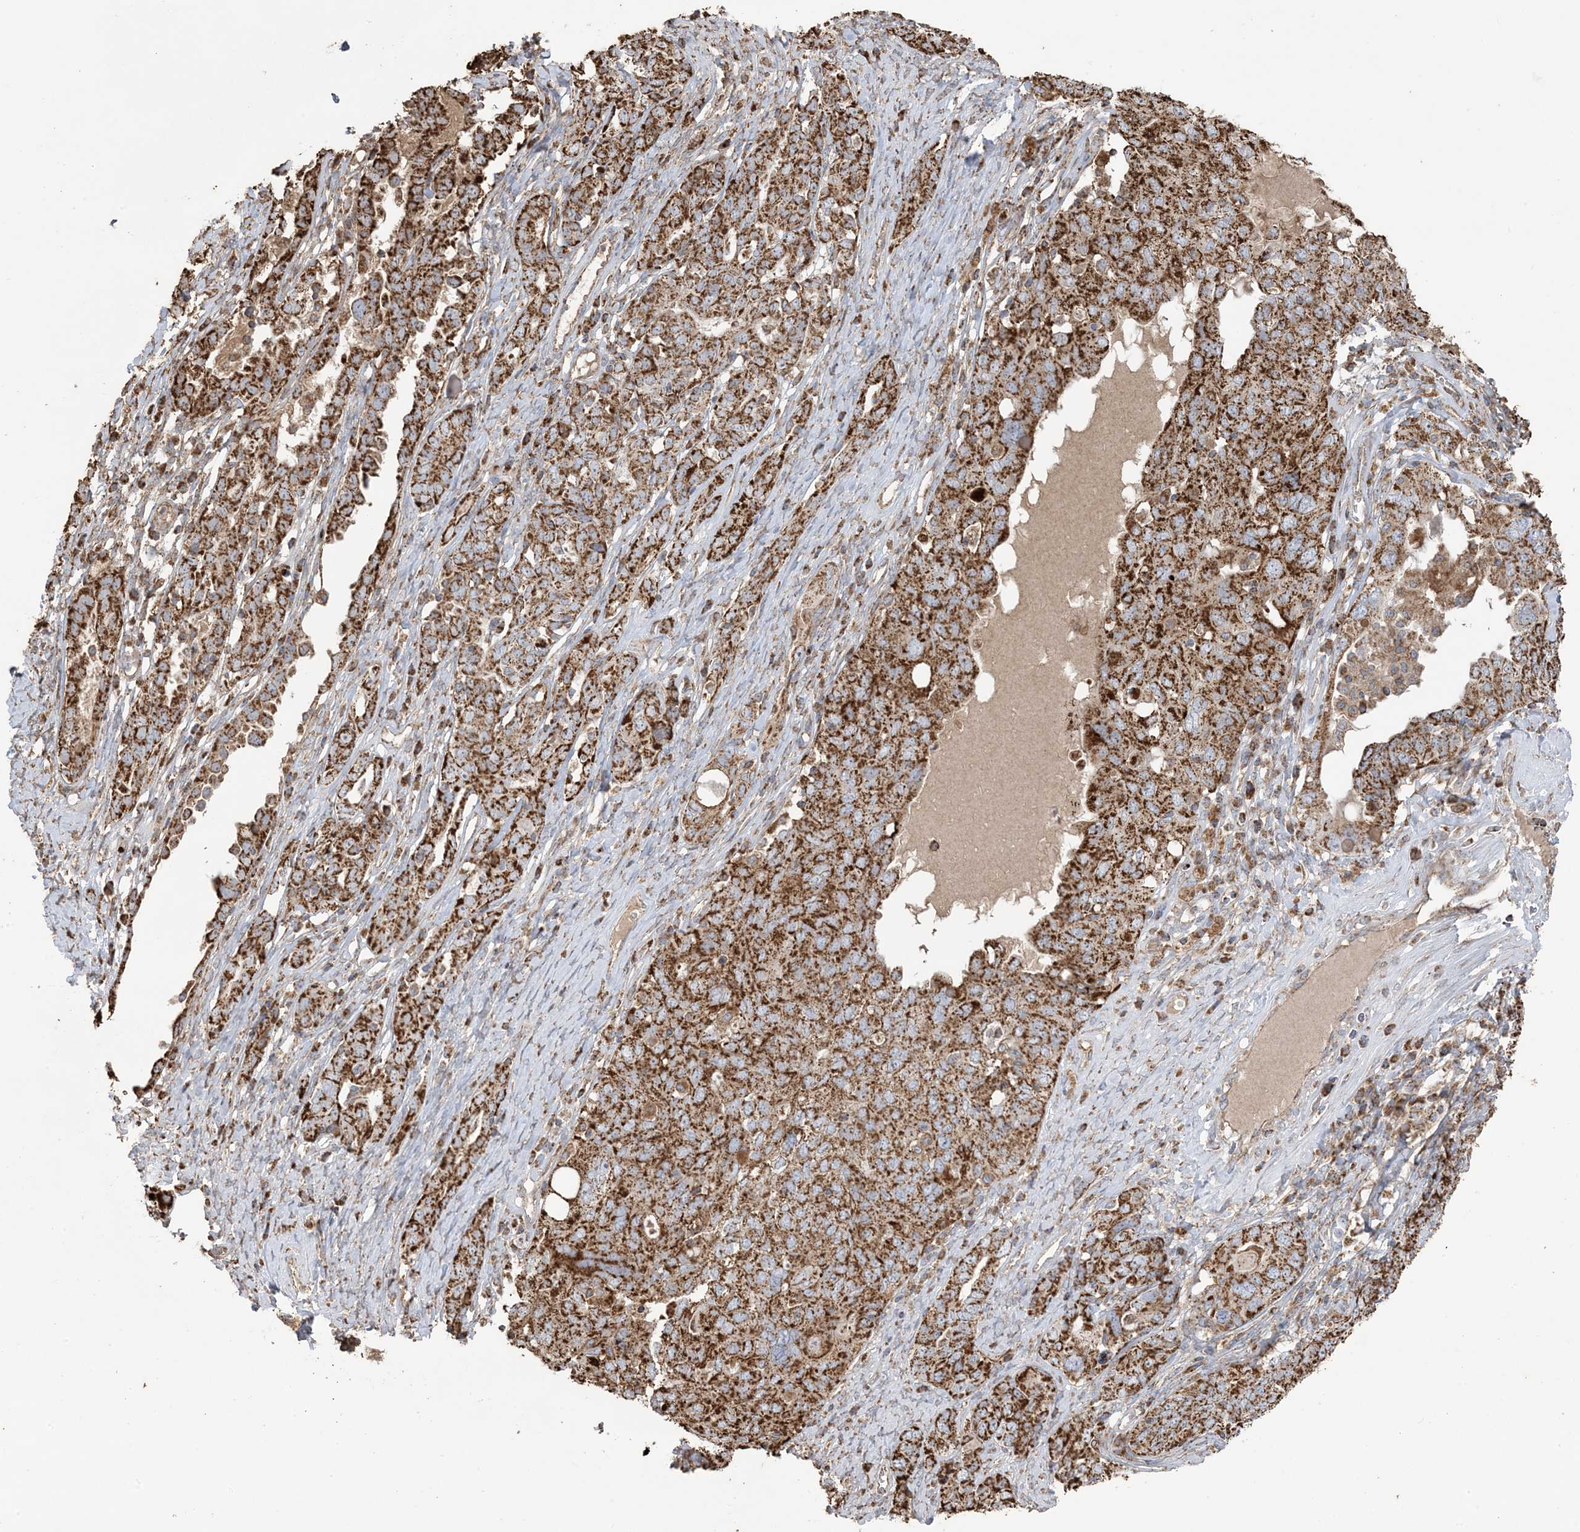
{"staining": {"intensity": "strong", "quantity": ">75%", "location": "cytoplasmic/membranous"}, "tissue": "ovarian cancer", "cell_type": "Tumor cells", "image_type": "cancer", "snomed": [{"axis": "morphology", "description": "Carcinoma, endometroid"}, {"axis": "topography", "description": "Ovary"}], "caption": "Immunohistochemistry (DAB) staining of ovarian cancer exhibits strong cytoplasmic/membranous protein staining in approximately >75% of tumor cells. The staining was performed using DAB (3,3'-diaminobenzidine), with brown indicating positive protein expression. Nuclei are stained blue with hematoxylin.", "gene": "AGA", "patient": {"sex": "female", "age": 62}}